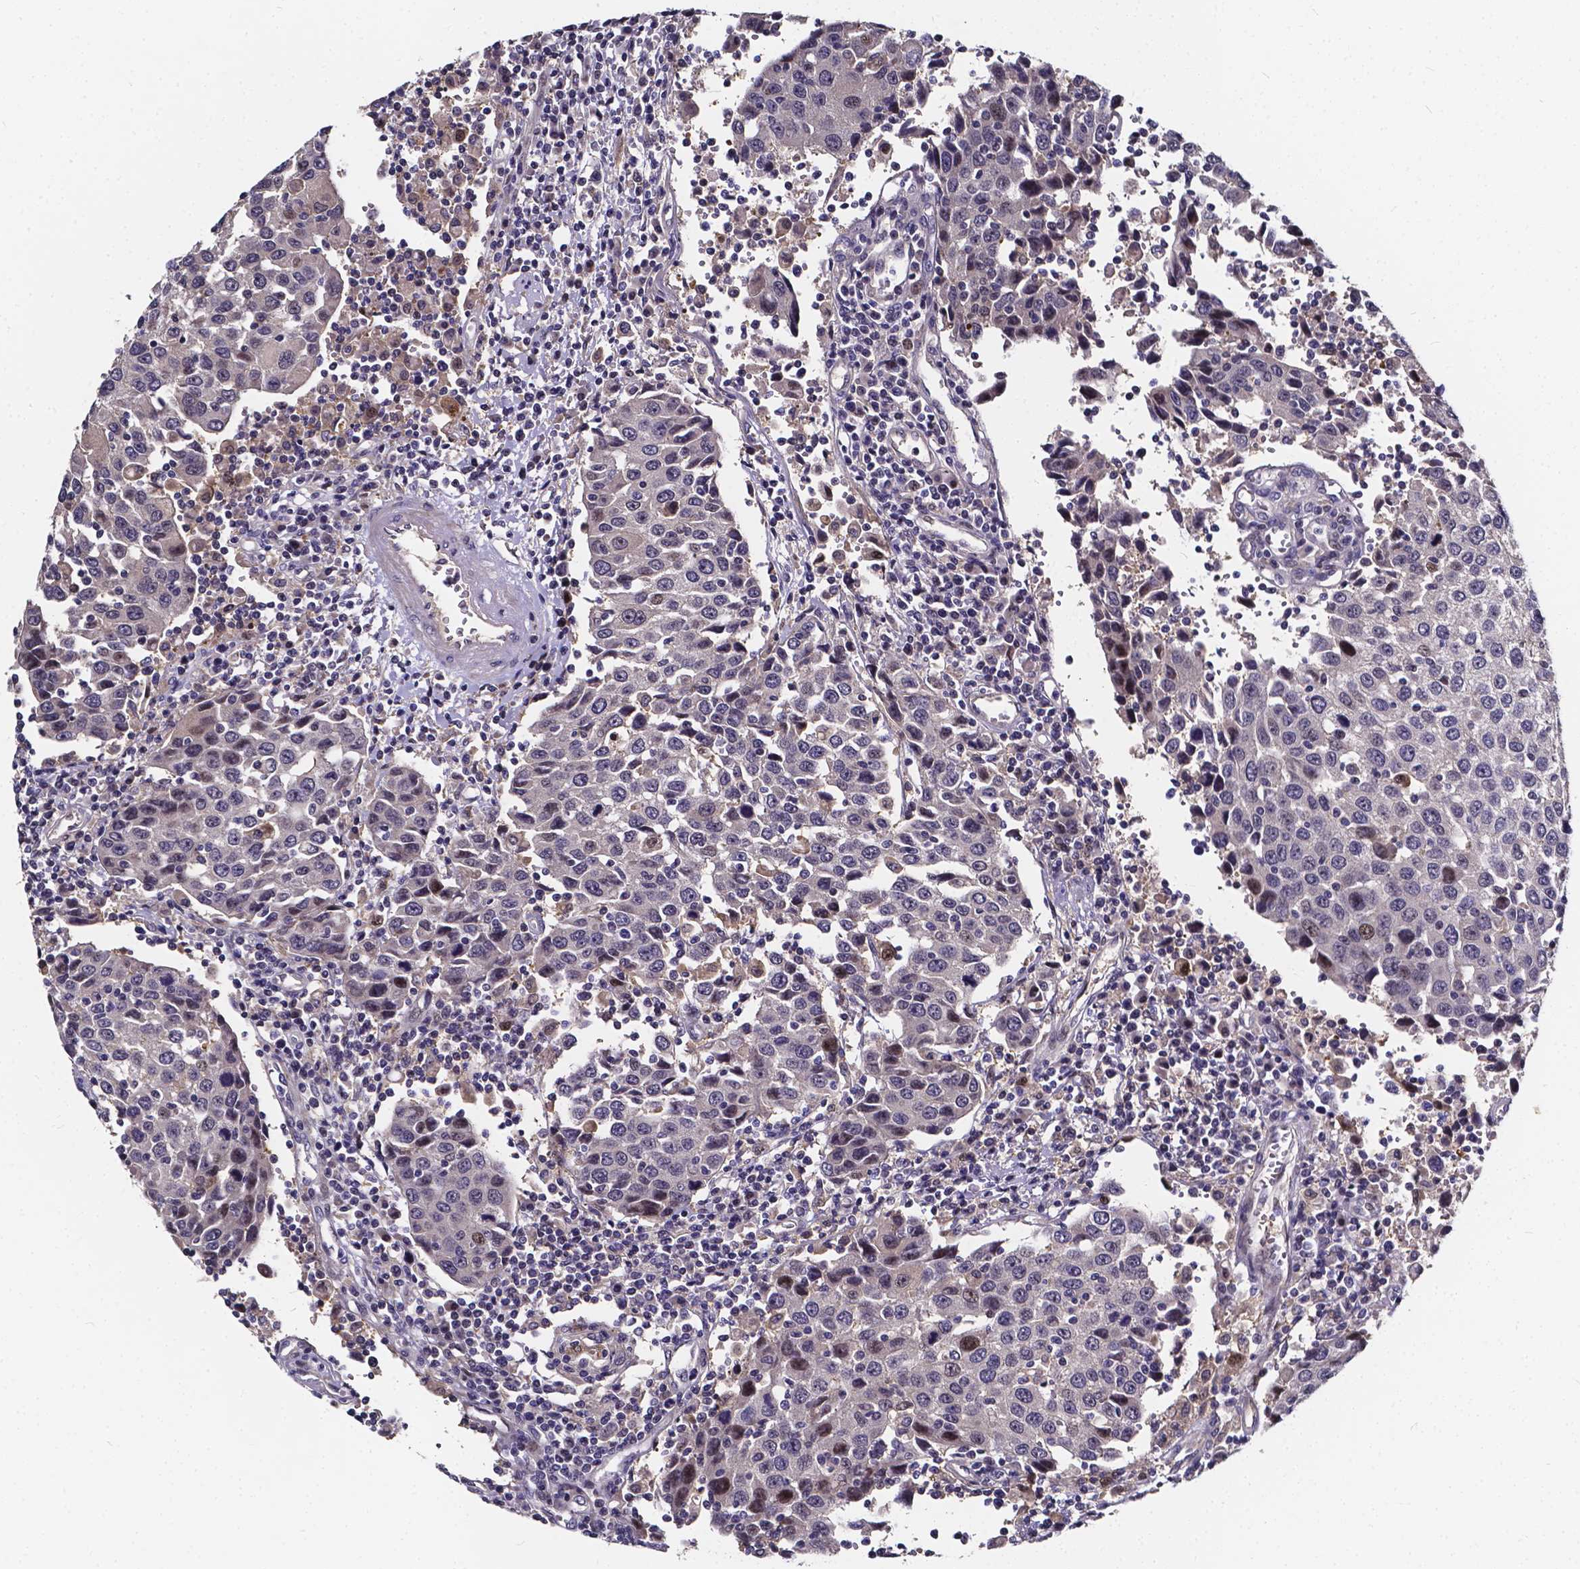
{"staining": {"intensity": "weak", "quantity": "<25%", "location": "nuclear"}, "tissue": "urothelial cancer", "cell_type": "Tumor cells", "image_type": "cancer", "snomed": [{"axis": "morphology", "description": "Urothelial carcinoma, High grade"}, {"axis": "topography", "description": "Urinary bladder"}], "caption": "This is an immunohistochemistry (IHC) micrograph of urothelial carcinoma (high-grade). There is no positivity in tumor cells.", "gene": "SOWAHA", "patient": {"sex": "female", "age": 85}}